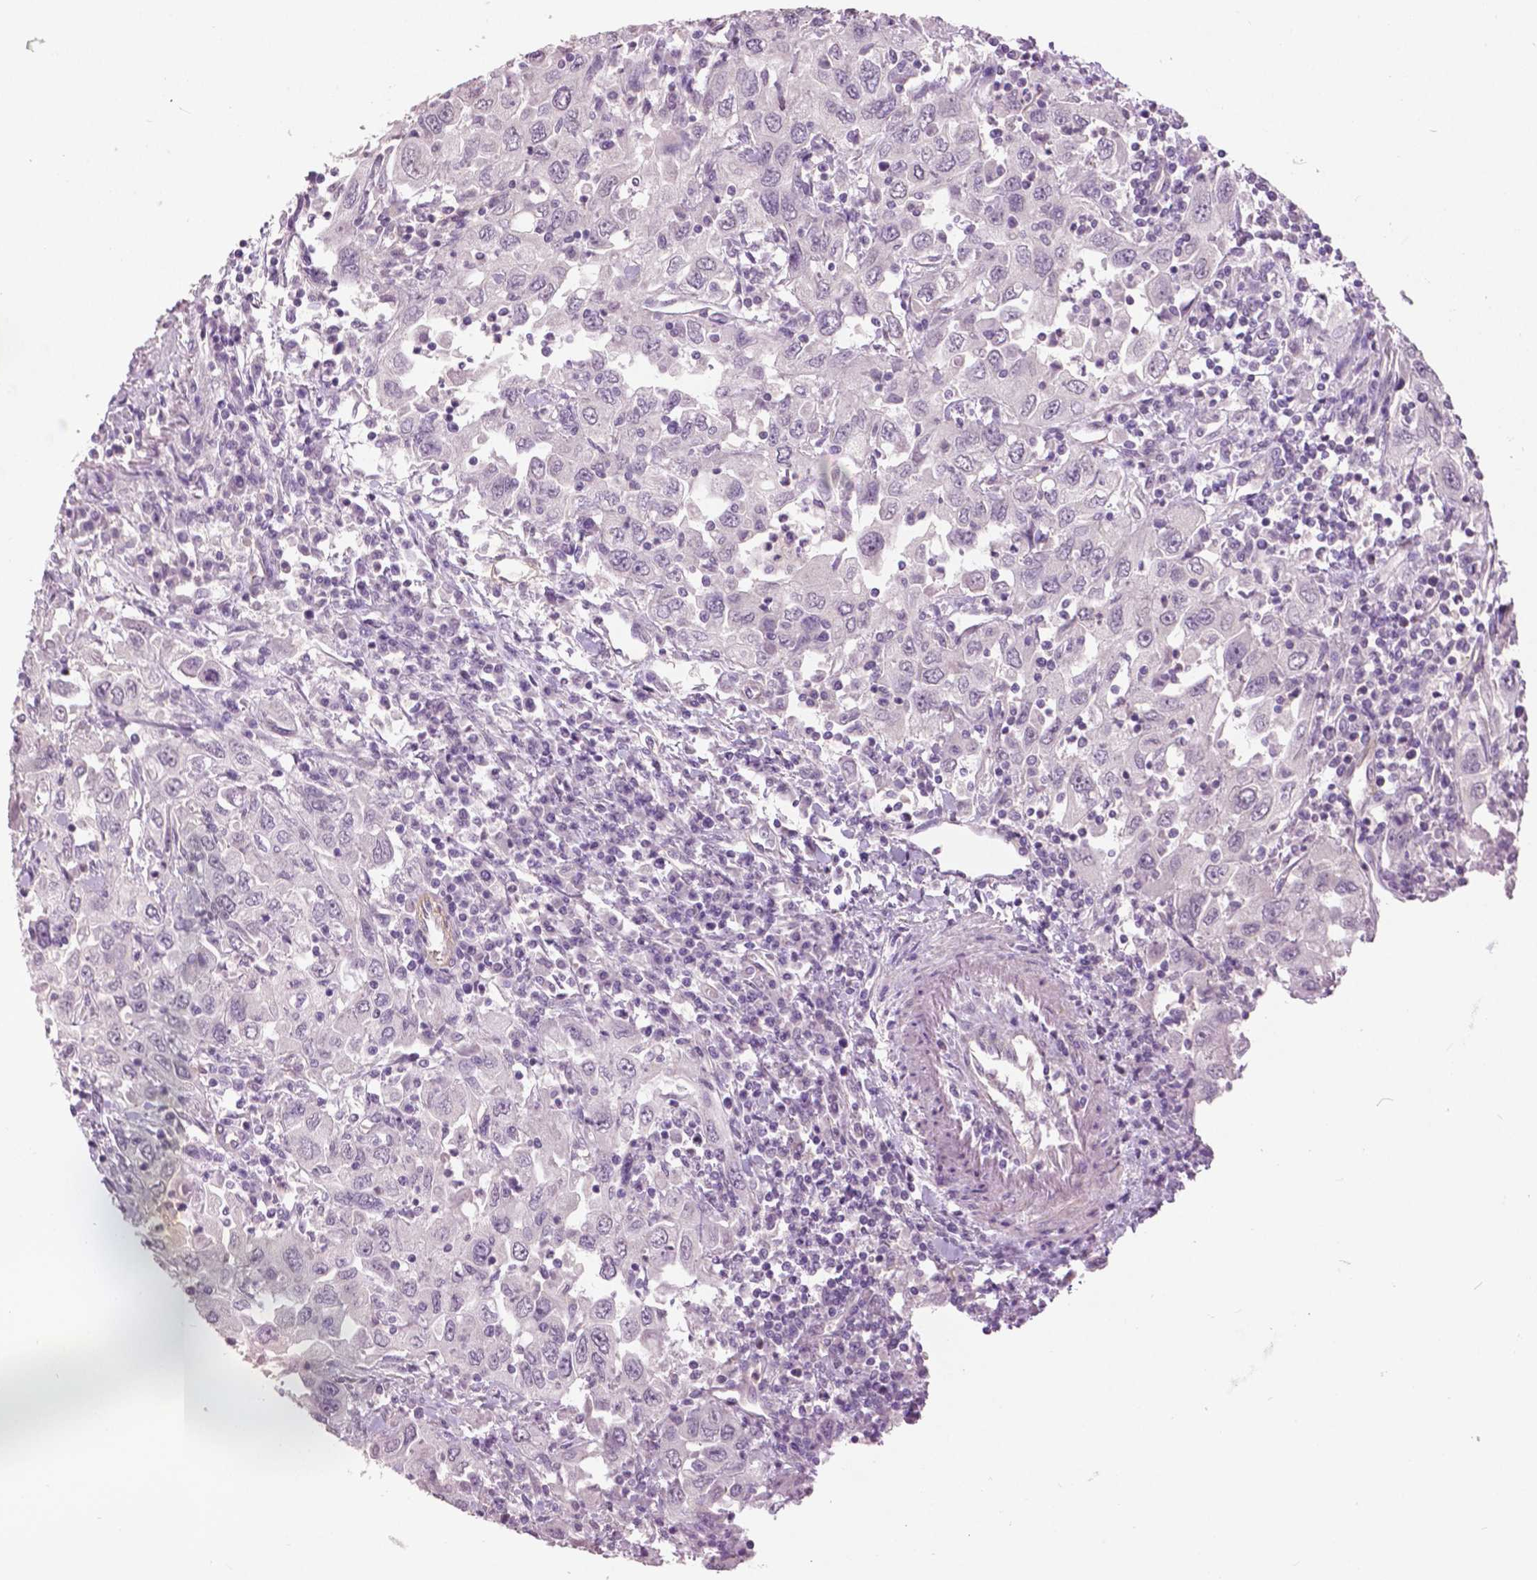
{"staining": {"intensity": "negative", "quantity": "none", "location": "none"}, "tissue": "urothelial cancer", "cell_type": "Tumor cells", "image_type": "cancer", "snomed": [{"axis": "morphology", "description": "Urothelial carcinoma, High grade"}, {"axis": "topography", "description": "Urinary bladder"}], "caption": "Tumor cells are negative for protein expression in human urothelial carcinoma (high-grade).", "gene": "FOXA1", "patient": {"sex": "male", "age": 76}}